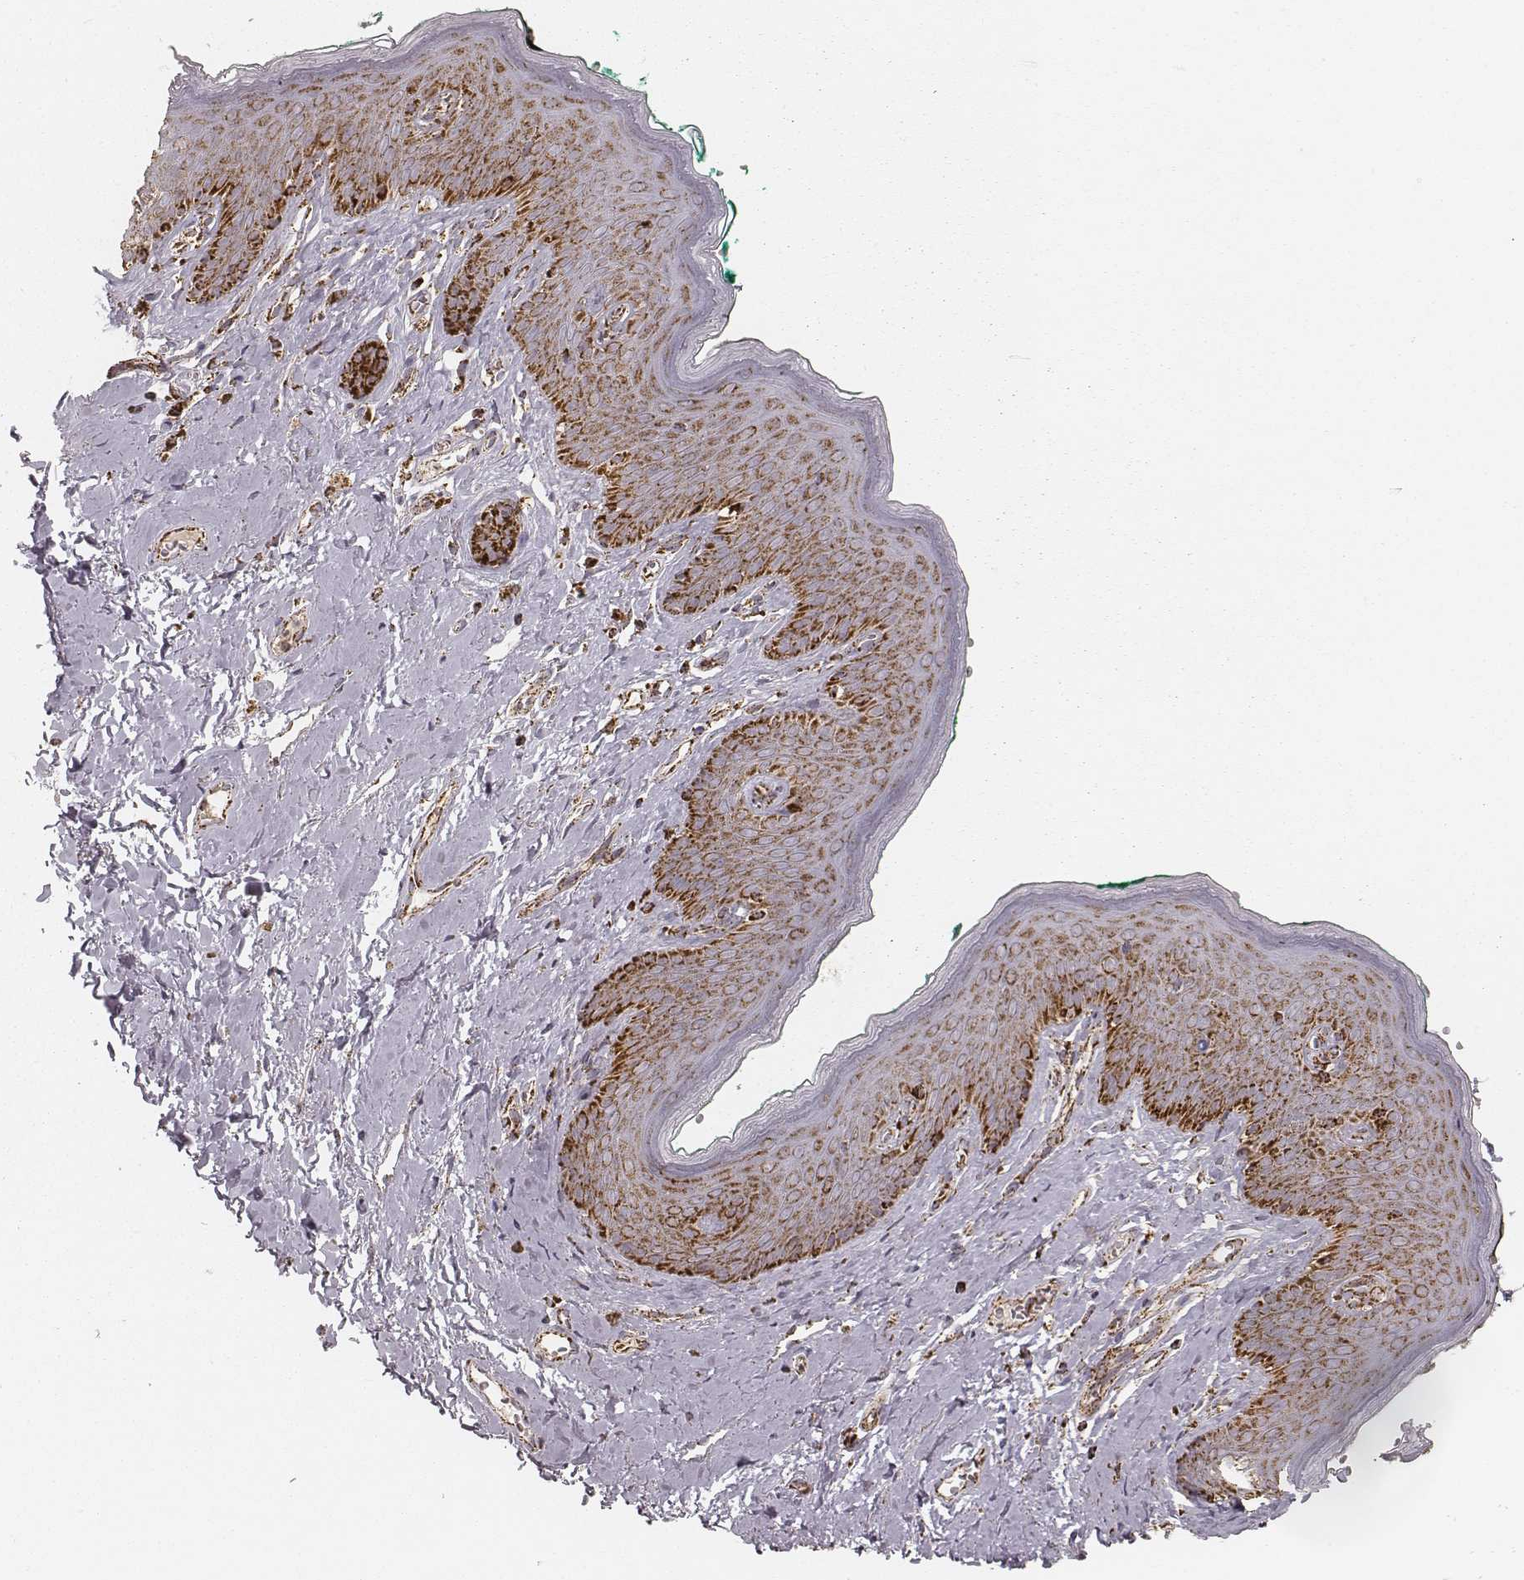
{"staining": {"intensity": "strong", "quantity": ">75%", "location": "cytoplasmic/membranous"}, "tissue": "skin", "cell_type": "Epidermal cells", "image_type": "normal", "snomed": [{"axis": "morphology", "description": "Normal tissue, NOS"}, {"axis": "topography", "description": "Vulva"}], "caption": "Brown immunohistochemical staining in unremarkable skin shows strong cytoplasmic/membranous expression in about >75% of epidermal cells.", "gene": "CS", "patient": {"sex": "female", "age": 66}}